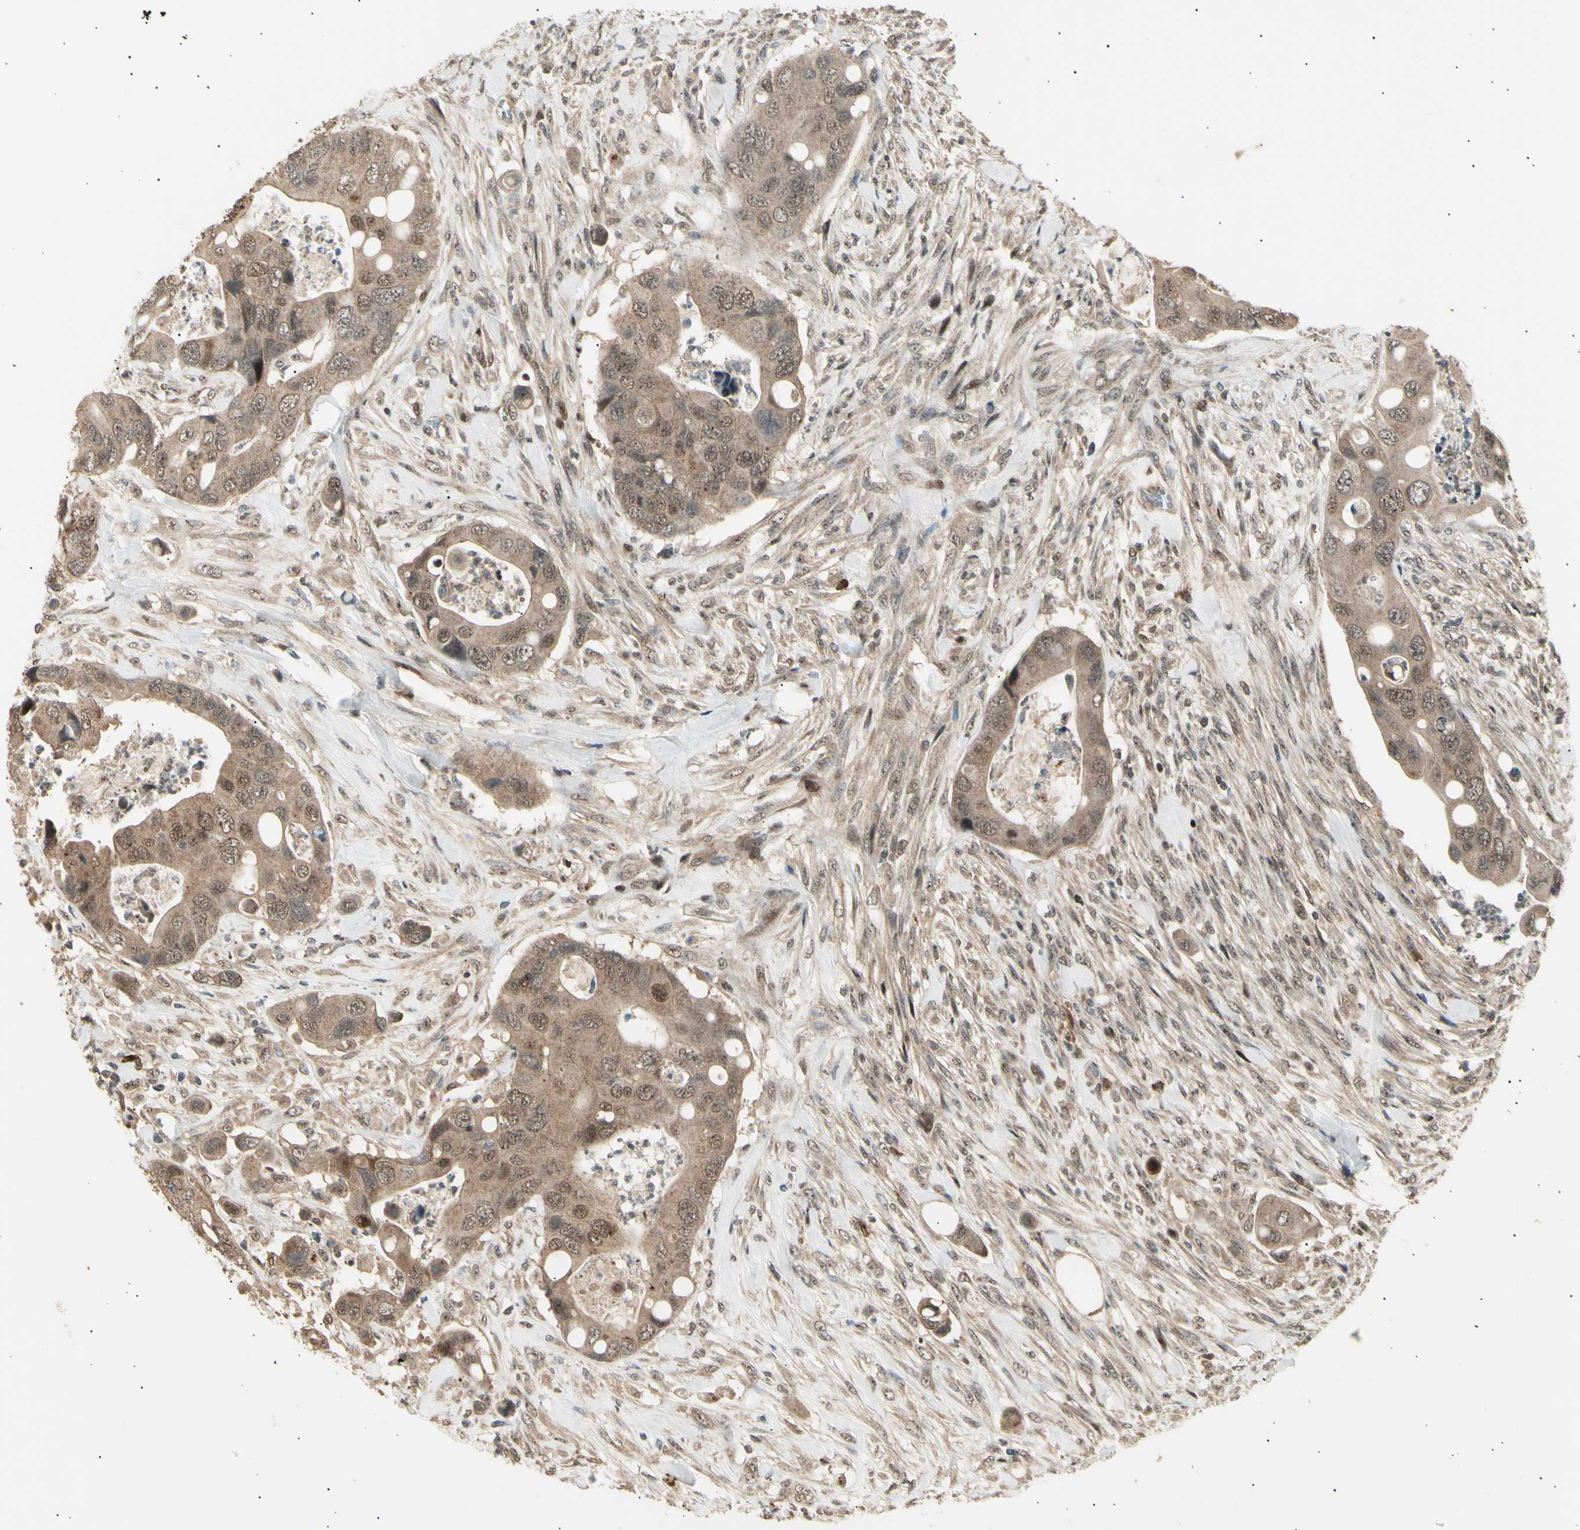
{"staining": {"intensity": "weak", "quantity": ">75%", "location": "cytoplasmic/membranous,nuclear"}, "tissue": "colorectal cancer", "cell_type": "Tumor cells", "image_type": "cancer", "snomed": [{"axis": "morphology", "description": "Adenocarcinoma, NOS"}, {"axis": "topography", "description": "Rectum"}], "caption": "DAB (3,3'-diaminobenzidine) immunohistochemical staining of human colorectal cancer reveals weak cytoplasmic/membranous and nuclear protein staining in about >75% of tumor cells. (DAB IHC, brown staining for protein, blue staining for nuclei).", "gene": "NUAK2", "patient": {"sex": "female", "age": 57}}